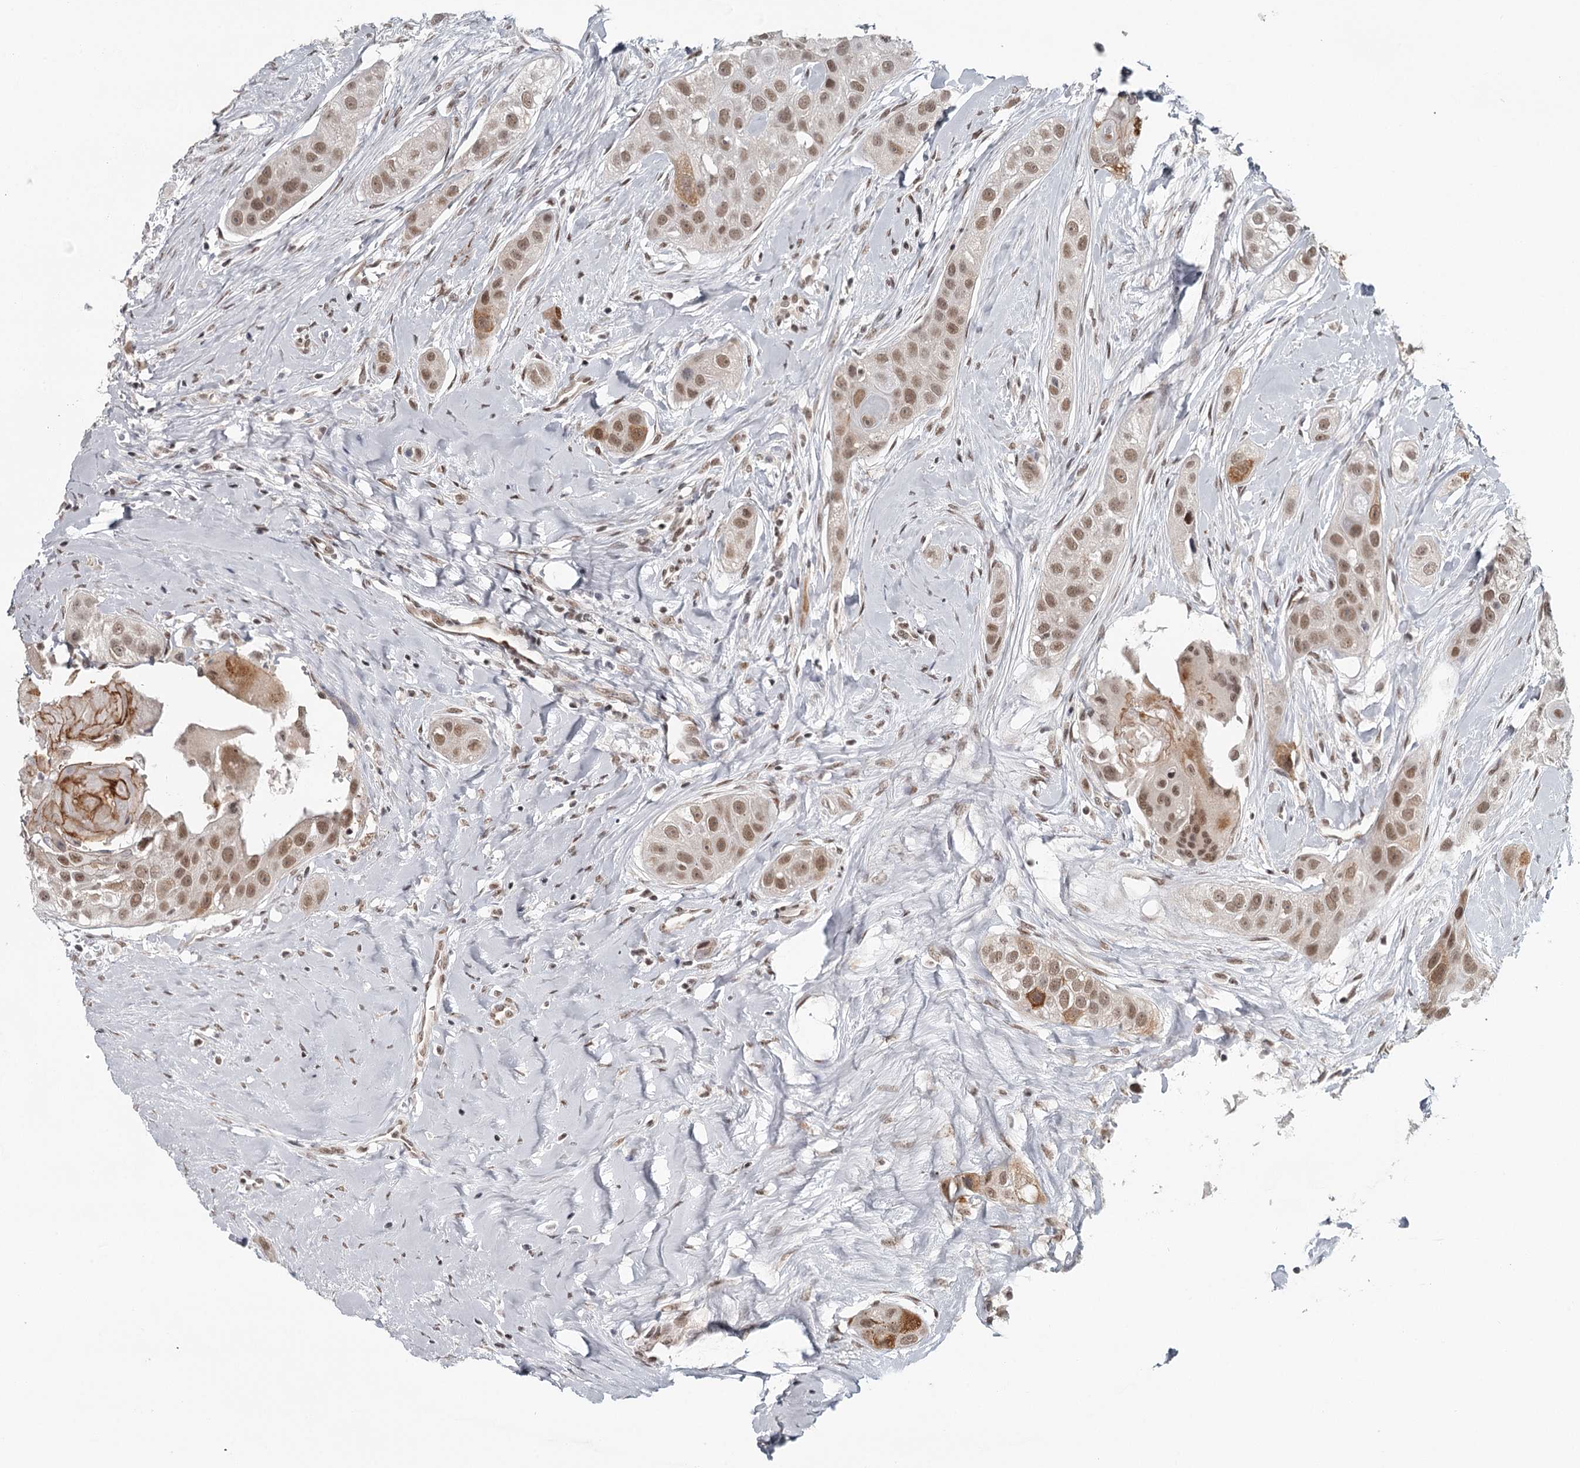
{"staining": {"intensity": "moderate", "quantity": ">75%", "location": "nuclear"}, "tissue": "head and neck cancer", "cell_type": "Tumor cells", "image_type": "cancer", "snomed": [{"axis": "morphology", "description": "Normal tissue, NOS"}, {"axis": "morphology", "description": "Squamous cell carcinoma, NOS"}, {"axis": "topography", "description": "Skeletal muscle"}, {"axis": "topography", "description": "Head-Neck"}], "caption": "An IHC micrograph of neoplastic tissue is shown. Protein staining in brown shows moderate nuclear positivity in head and neck cancer (squamous cell carcinoma) within tumor cells.", "gene": "FAM13C", "patient": {"sex": "male", "age": 51}}